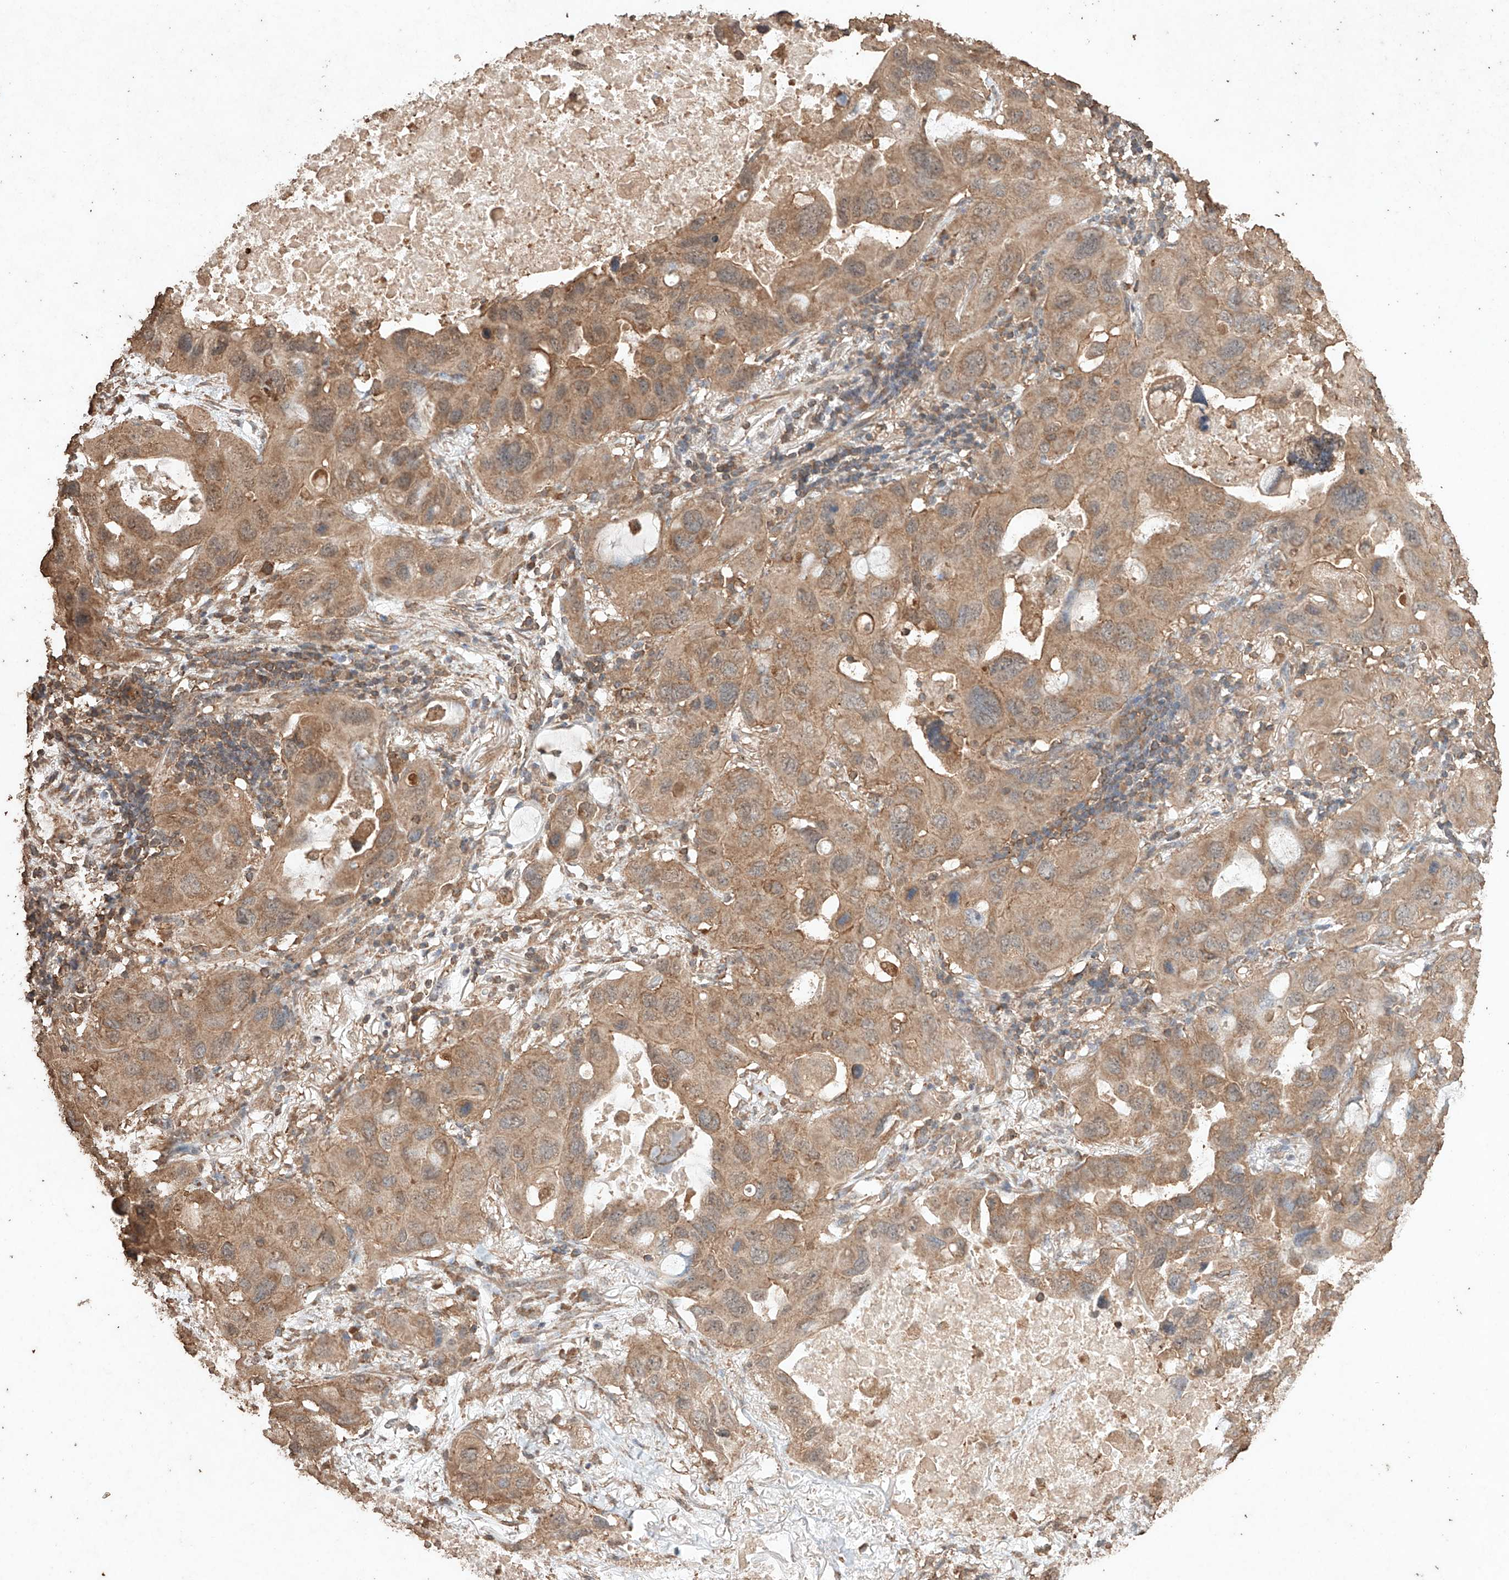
{"staining": {"intensity": "moderate", "quantity": ">75%", "location": "cytoplasmic/membranous"}, "tissue": "lung cancer", "cell_type": "Tumor cells", "image_type": "cancer", "snomed": [{"axis": "morphology", "description": "Squamous cell carcinoma, NOS"}, {"axis": "topography", "description": "Lung"}], "caption": "Protein expression by immunohistochemistry shows moderate cytoplasmic/membranous positivity in about >75% of tumor cells in lung cancer (squamous cell carcinoma).", "gene": "M6PR", "patient": {"sex": "female", "age": 73}}